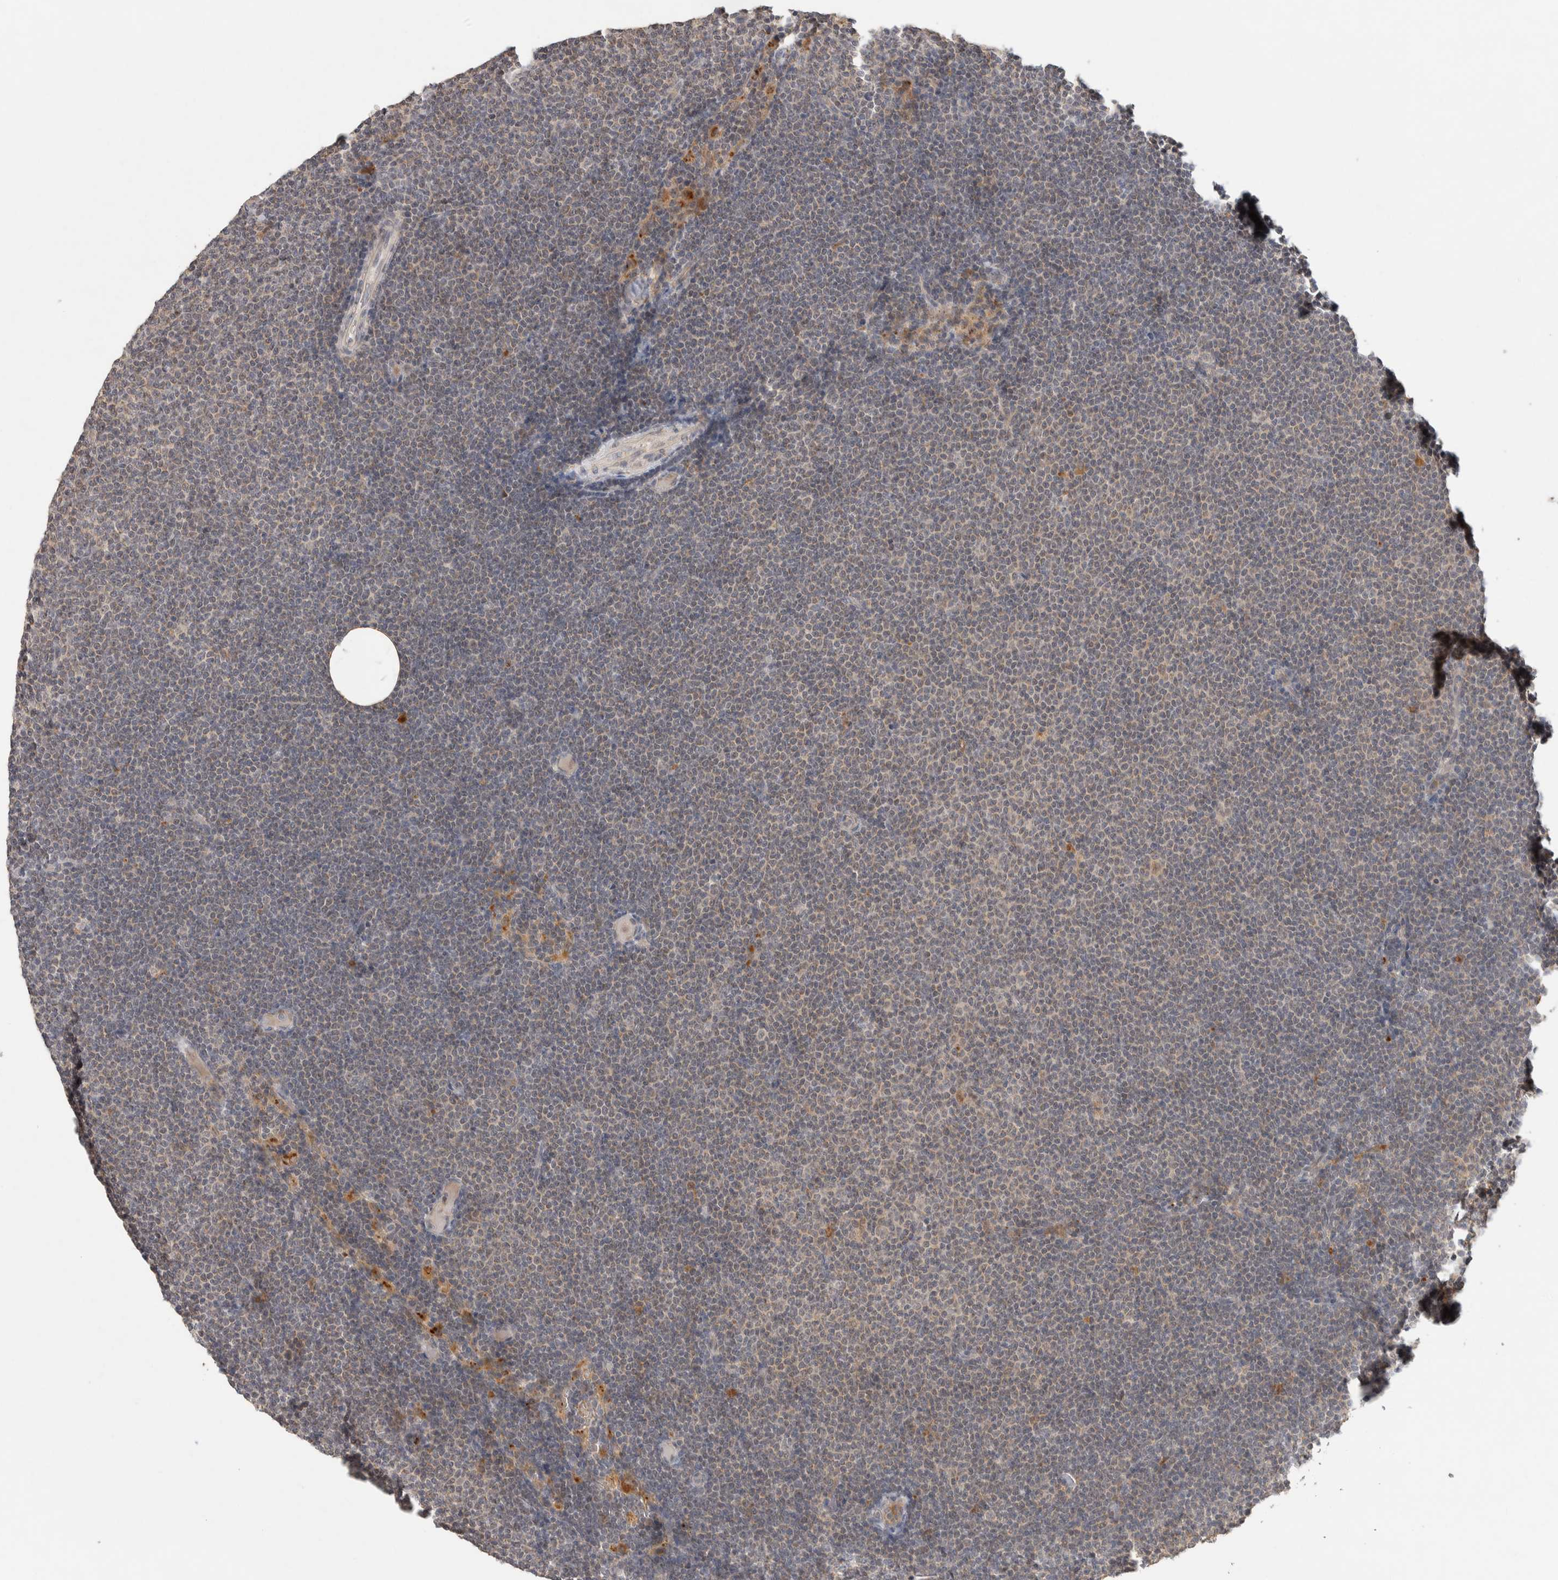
{"staining": {"intensity": "weak", "quantity": "25%-75%", "location": "cytoplasmic/membranous"}, "tissue": "lymphoma", "cell_type": "Tumor cells", "image_type": "cancer", "snomed": [{"axis": "morphology", "description": "Malignant lymphoma, non-Hodgkin's type, Low grade"}, {"axis": "topography", "description": "Lymph node"}], "caption": "An image of human lymphoma stained for a protein demonstrates weak cytoplasmic/membranous brown staining in tumor cells. The staining is performed using DAB brown chromogen to label protein expression. The nuclei are counter-stained blue using hematoxylin.", "gene": "ITPA", "patient": {"sex": "female", "age": 53}}